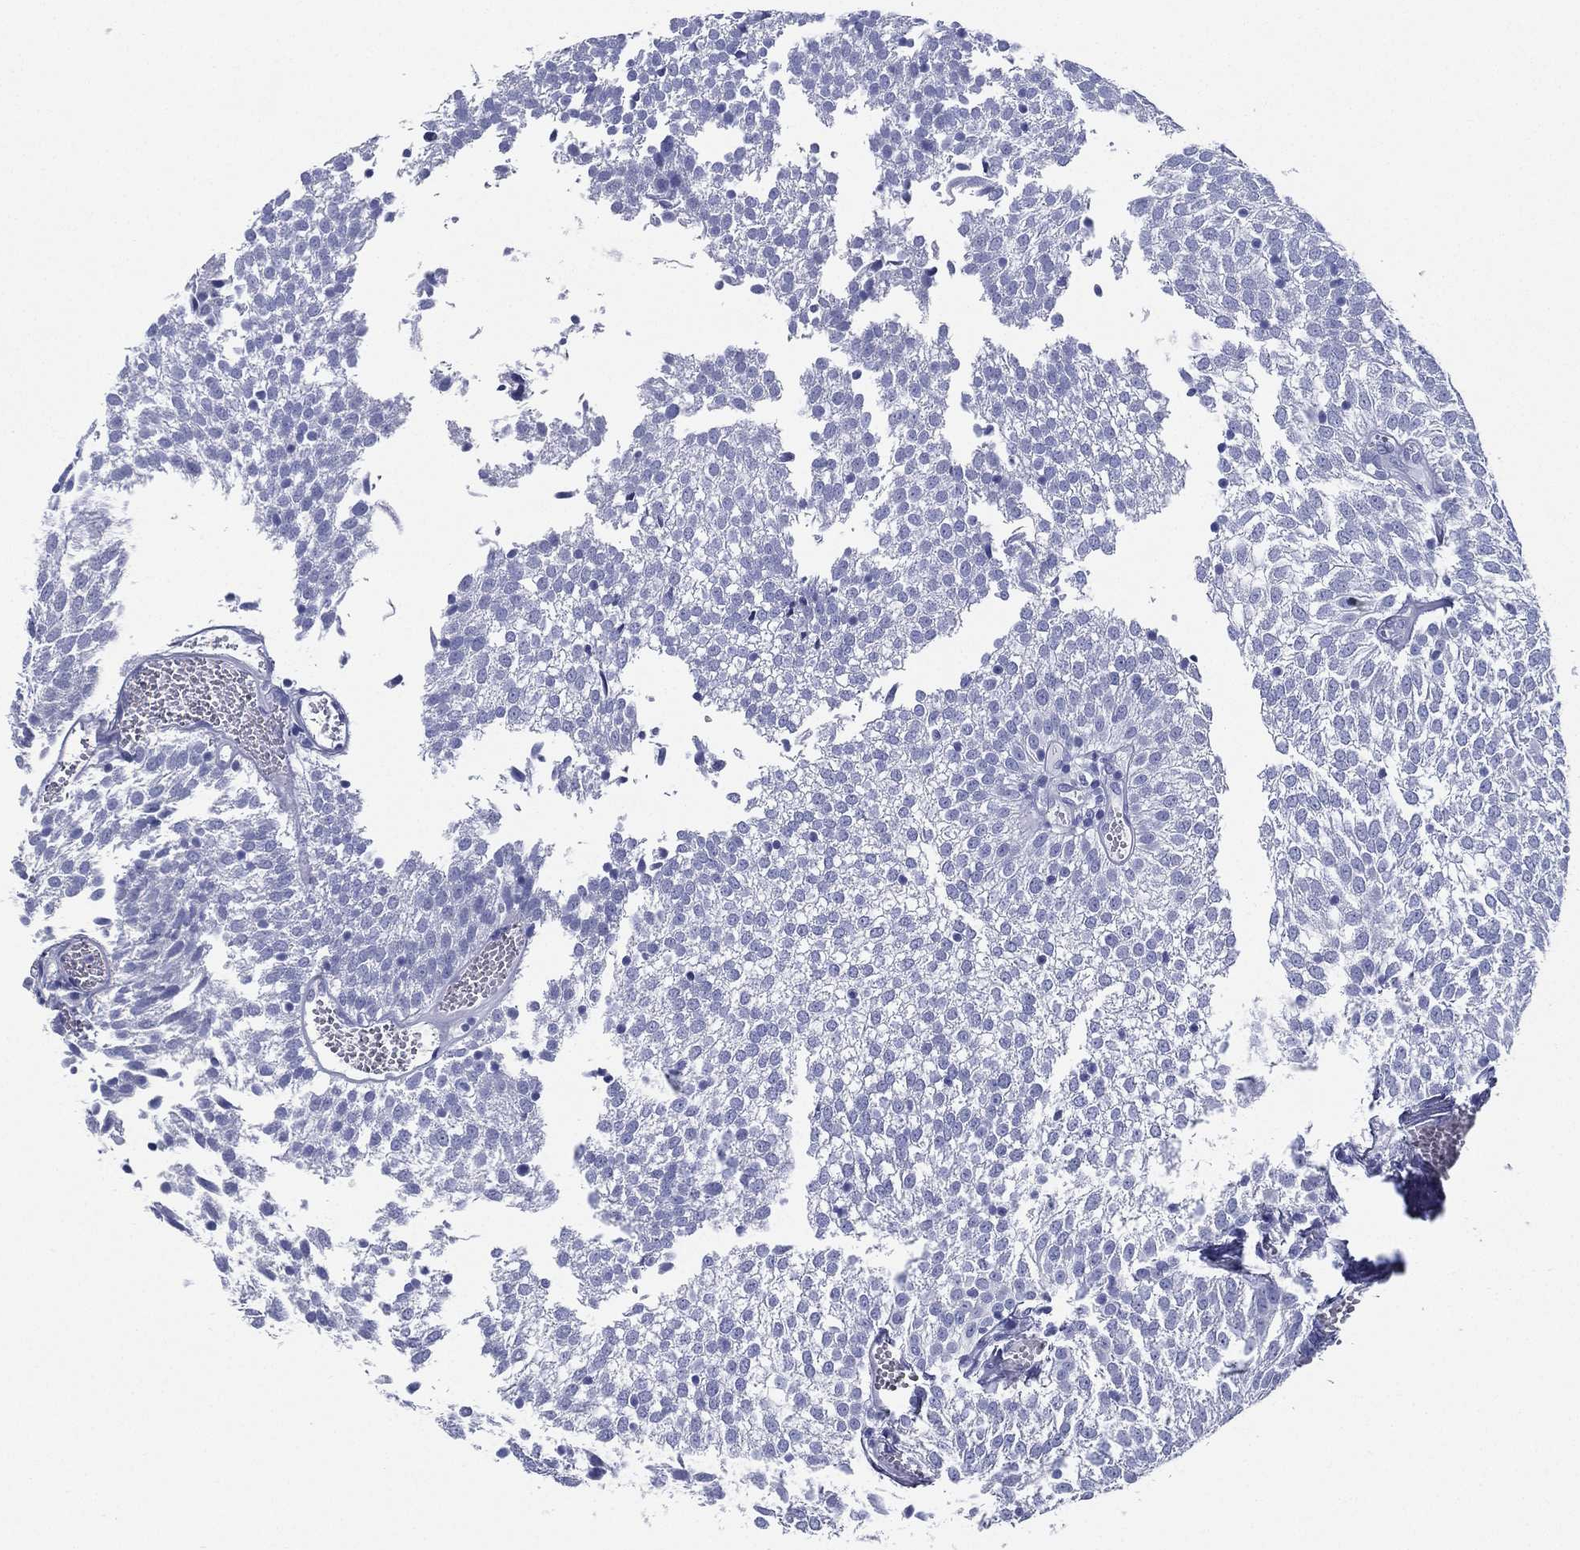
{"staining": {"intensity": "negative", "quantity": "none", "location": "none"}, "tissue": "urothelial cancer", "cell_type": "Tumor cells", "image_type": "cancer", "snomed": [{"axis": "morphology", "description": "Urothelial carcinoma, Low grade"}, {"axis": "topography", "description": "Urinary bladder"}], "caption": "Tumor cells show no significant protein expression in urothelial cancer. (Immunohistochemistry (ihc), brightfield microscopy, high magnification).", "gene": "RSPH4A", "patient": {"sex": "male", "age": 52}}